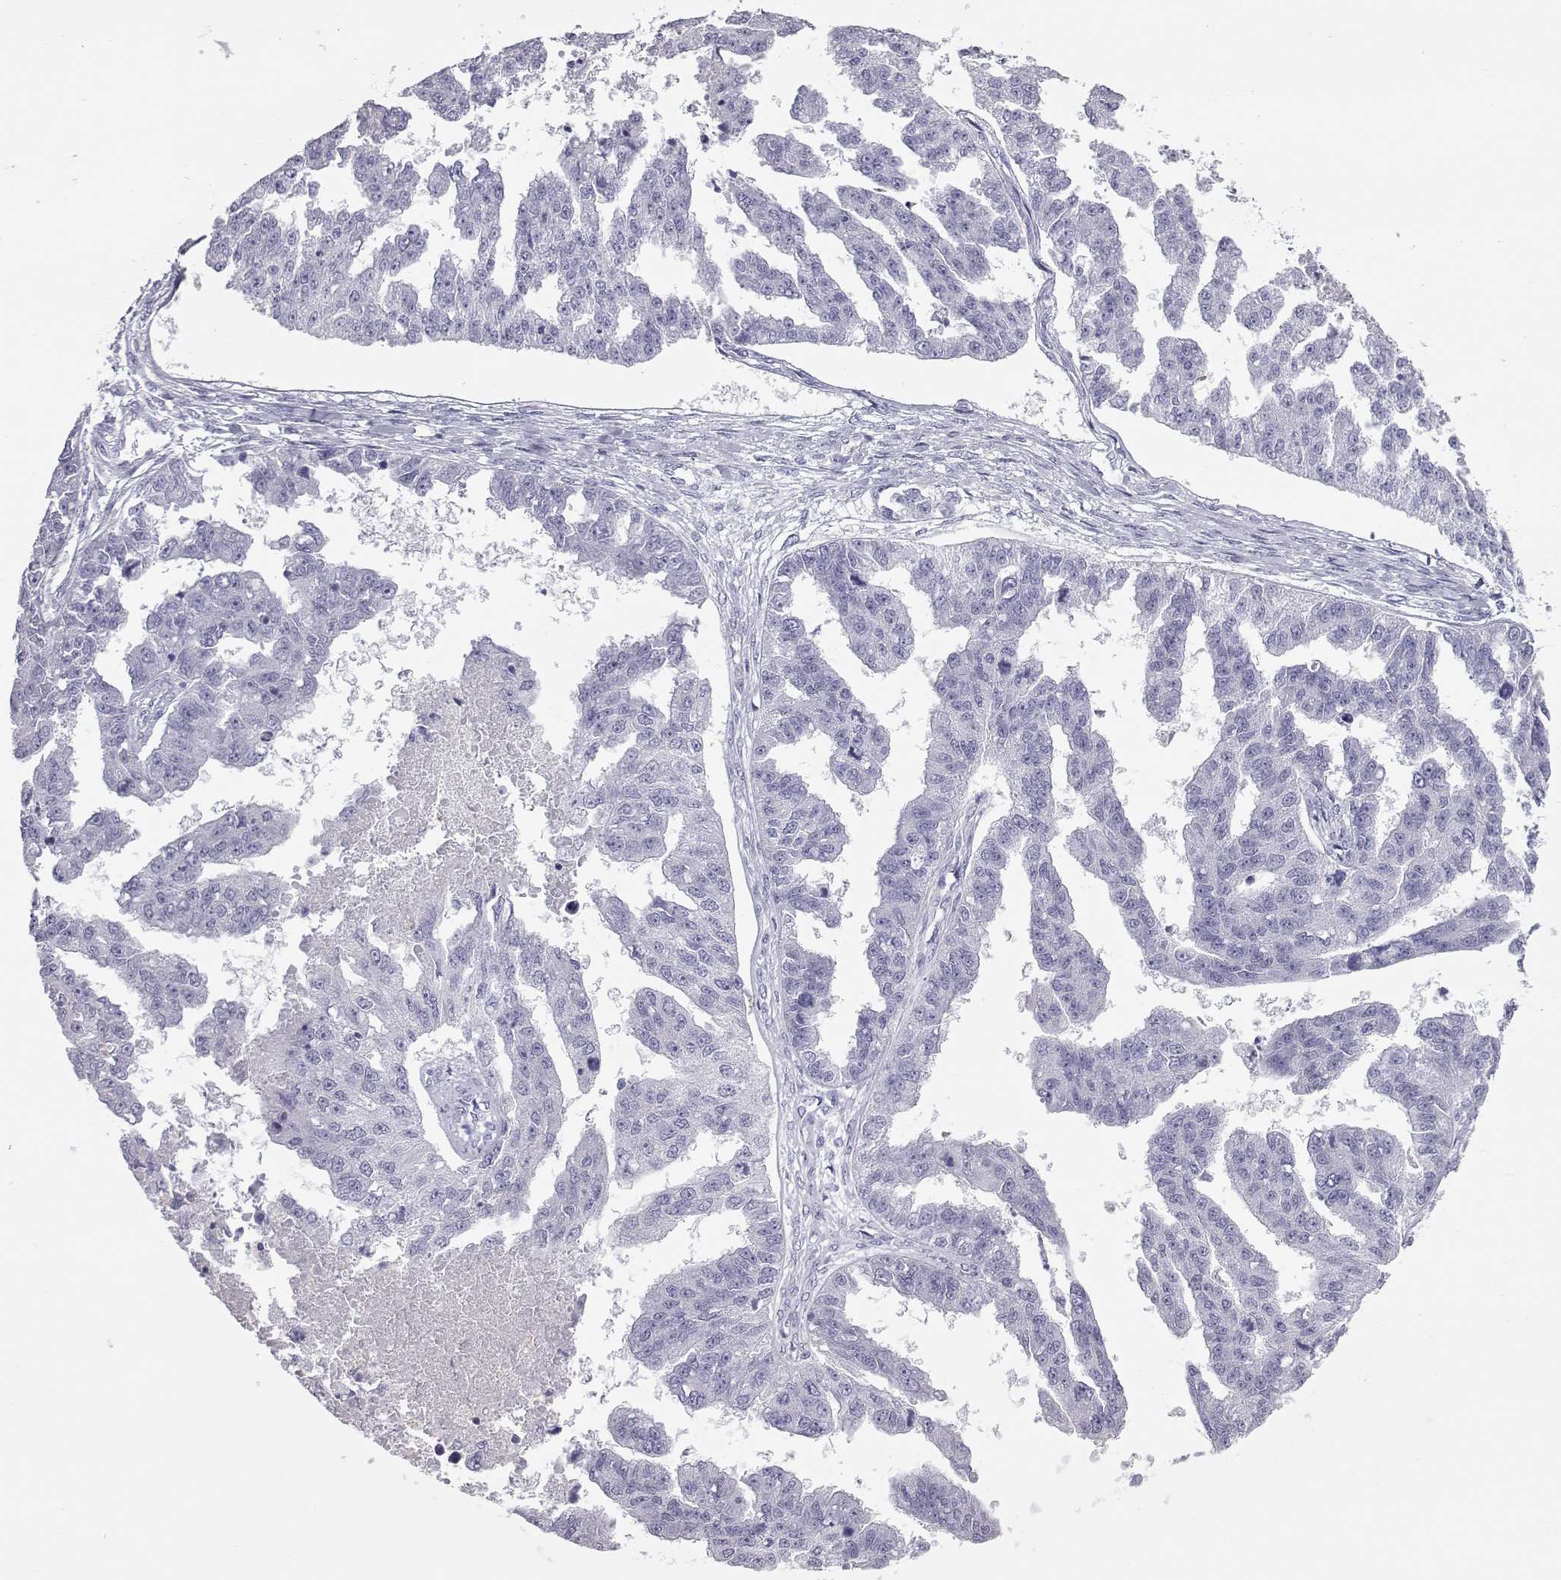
{"staining": {"intensity": "negative", "quantity": "none", "location": "none"}, "tissue": "ovarian cancer", "cell_type": "Tumor cells", "image_type": "cancer", "snomed": [{"axis": "morphology", "description": "Cystadenocarcinoma, serous, NOS"}, {"axis": "topography", "description": "Ovary"}], "caption": "Immunohistochemical staining of human ovarian serous cystadenocarcinoma shows no significant expression in tumor cells.", "gene": "ITLN2", "patient": {"sex": "female", "age": 58}}